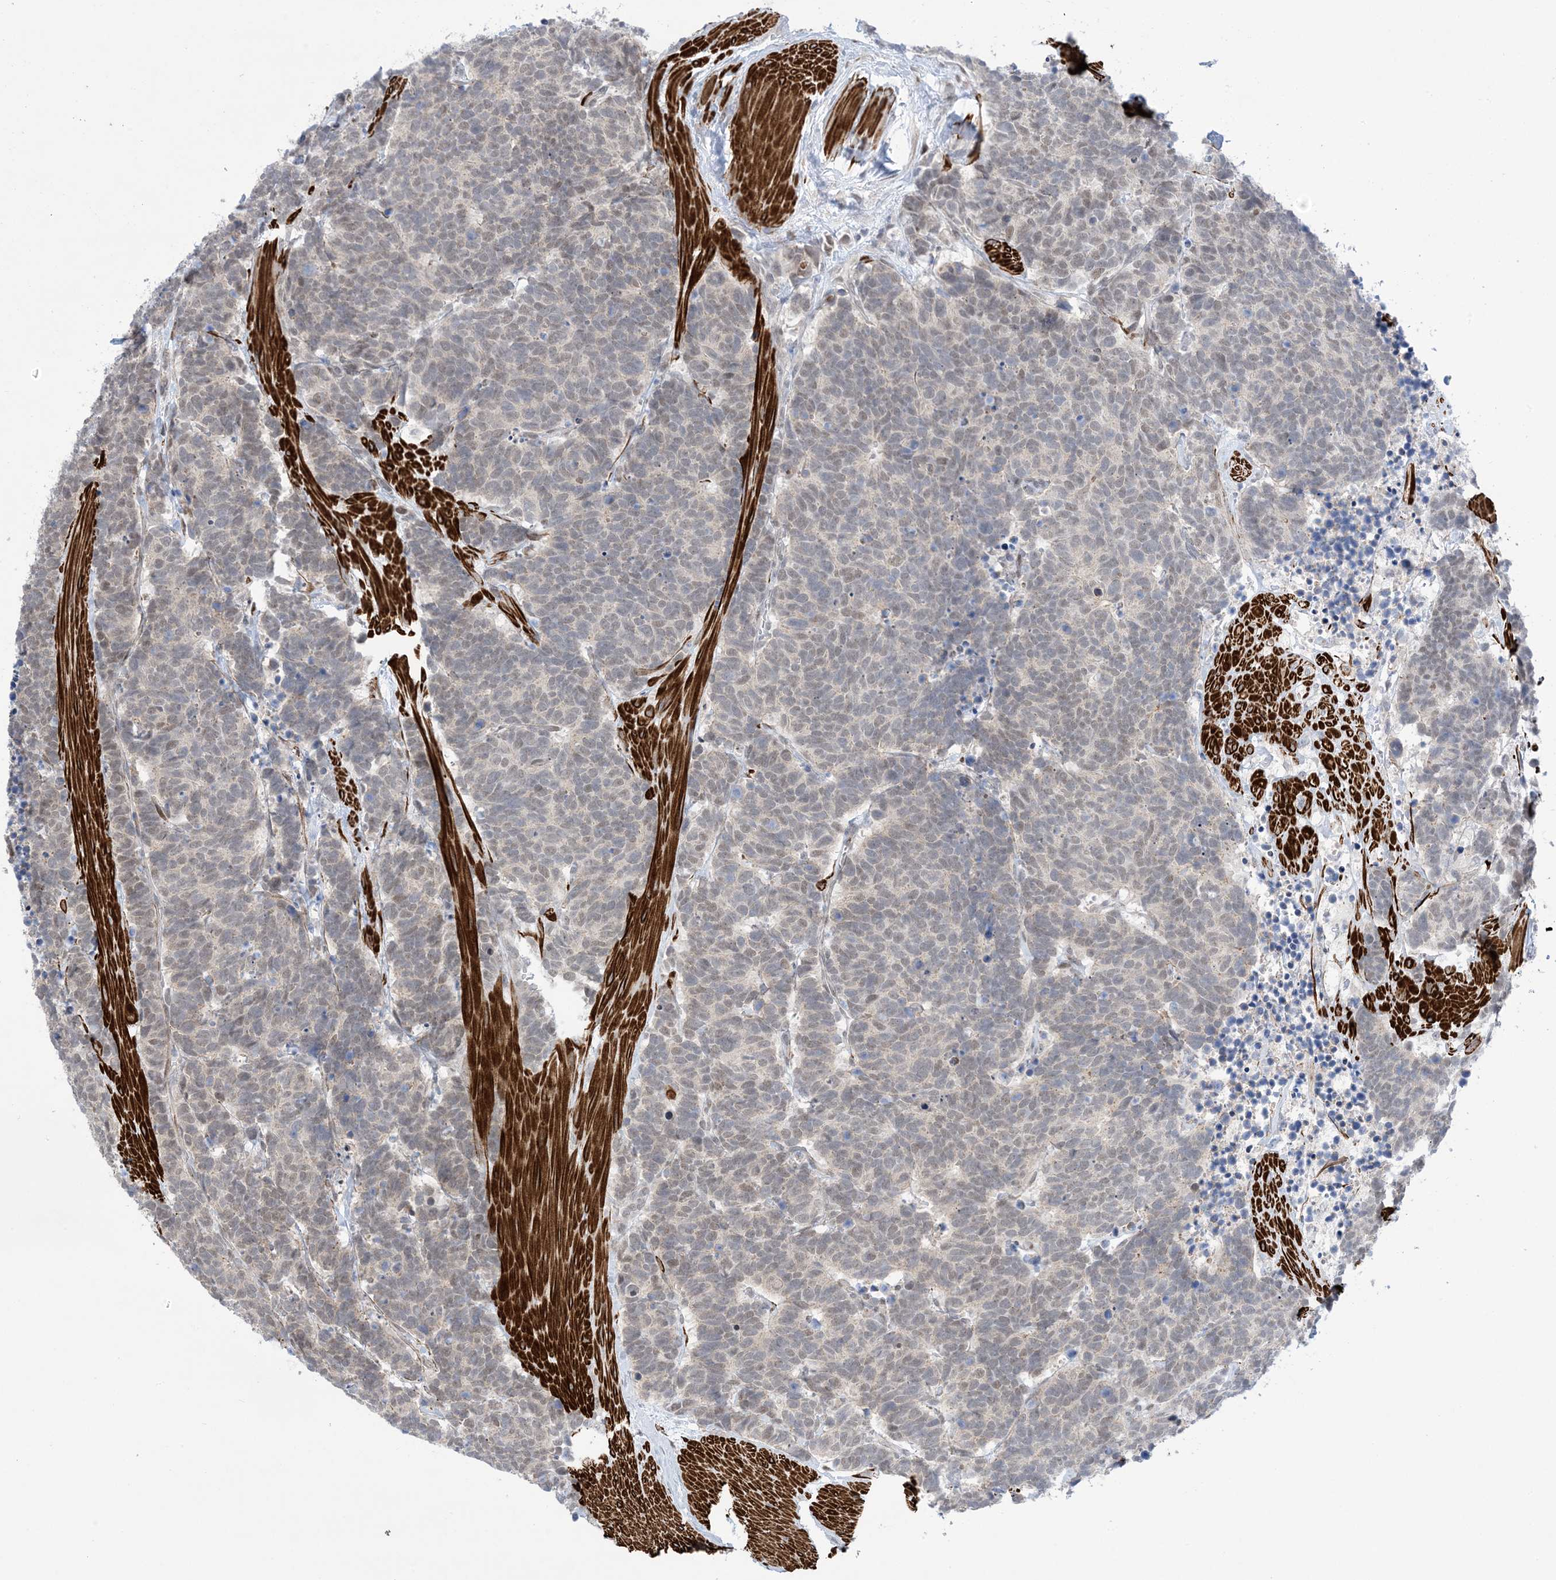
{"staining": {"intensity": "weak", "quantity": "25%-75%", "location": "nuclear"}, "tissue": "carcinoid", "cell_type": "Tumor cells", "image_type": "cancer", "snomed": [{"axis": "morphology", "description": "Carcinoma, NOS"}, {"axis": "morphology", "description": "Carcinoid, malignant, NOS"}, {"axis": "topography", "description": "Urinary bladder"}], "caption": "A high-resolution image shows immunohistochemistry staining of carcinoma, which demonstrates weak nuclear expression in about 25%-75% of tumor cells.", "gene": "ZNF8", "patient": {"sex": "male", "age": 57}}